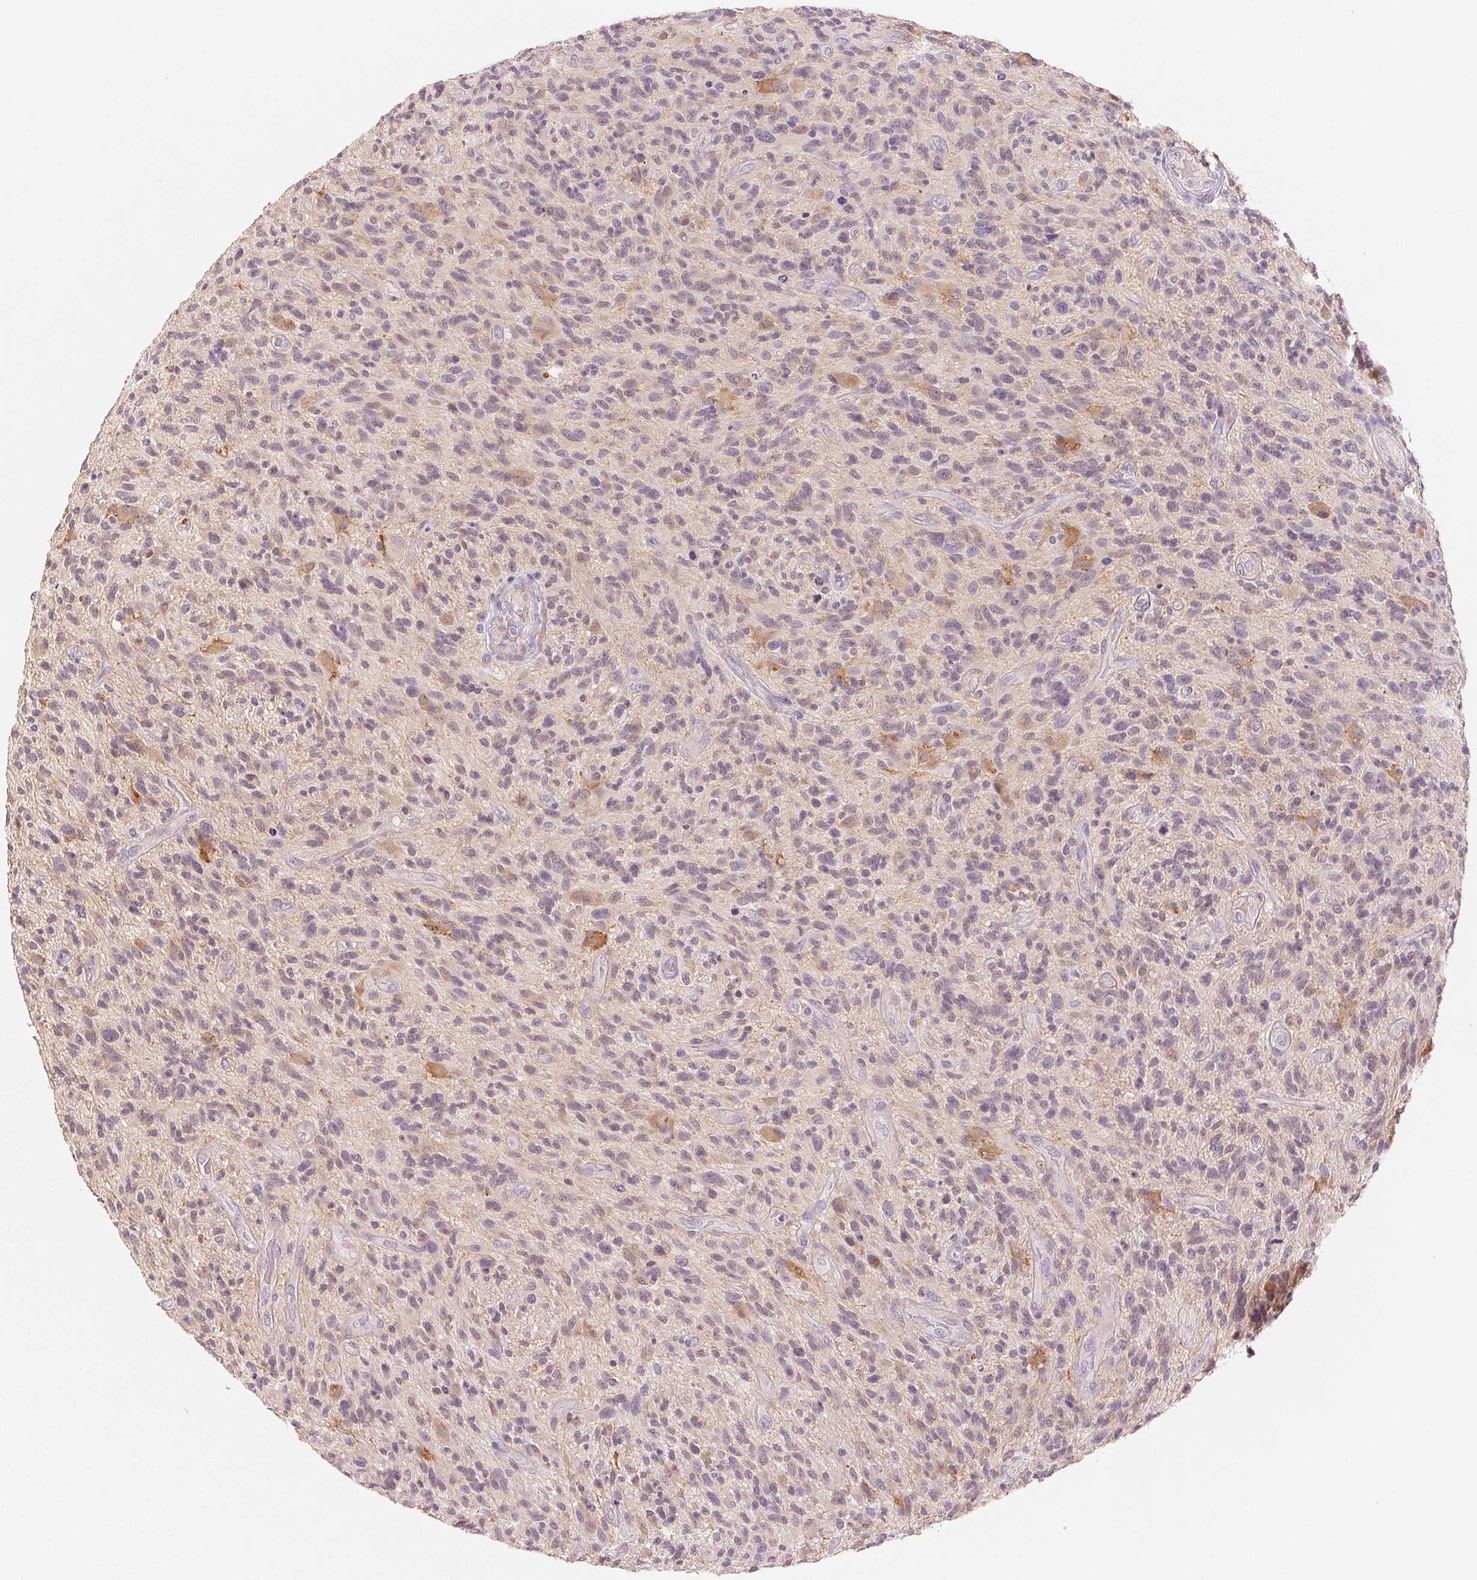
{"staining": {"intensity": "negative", "quantity": "none", "location": "none"}, "tissue": "glioma", "cell_type": "Tumor cells", "image_type": "cancer", "snomed": [{"axis": "morphology", "description": "Glioma, malignant, High grade"}, {"axis": "topography", "description": "Brain"}], "caption": "Protein analysis of glioma displays no significant positivity in tumor cells. (DAB IHC, high magnification).", "gene": "MAP1LC3A", "patient": {"sex": "male", "age": 47}}